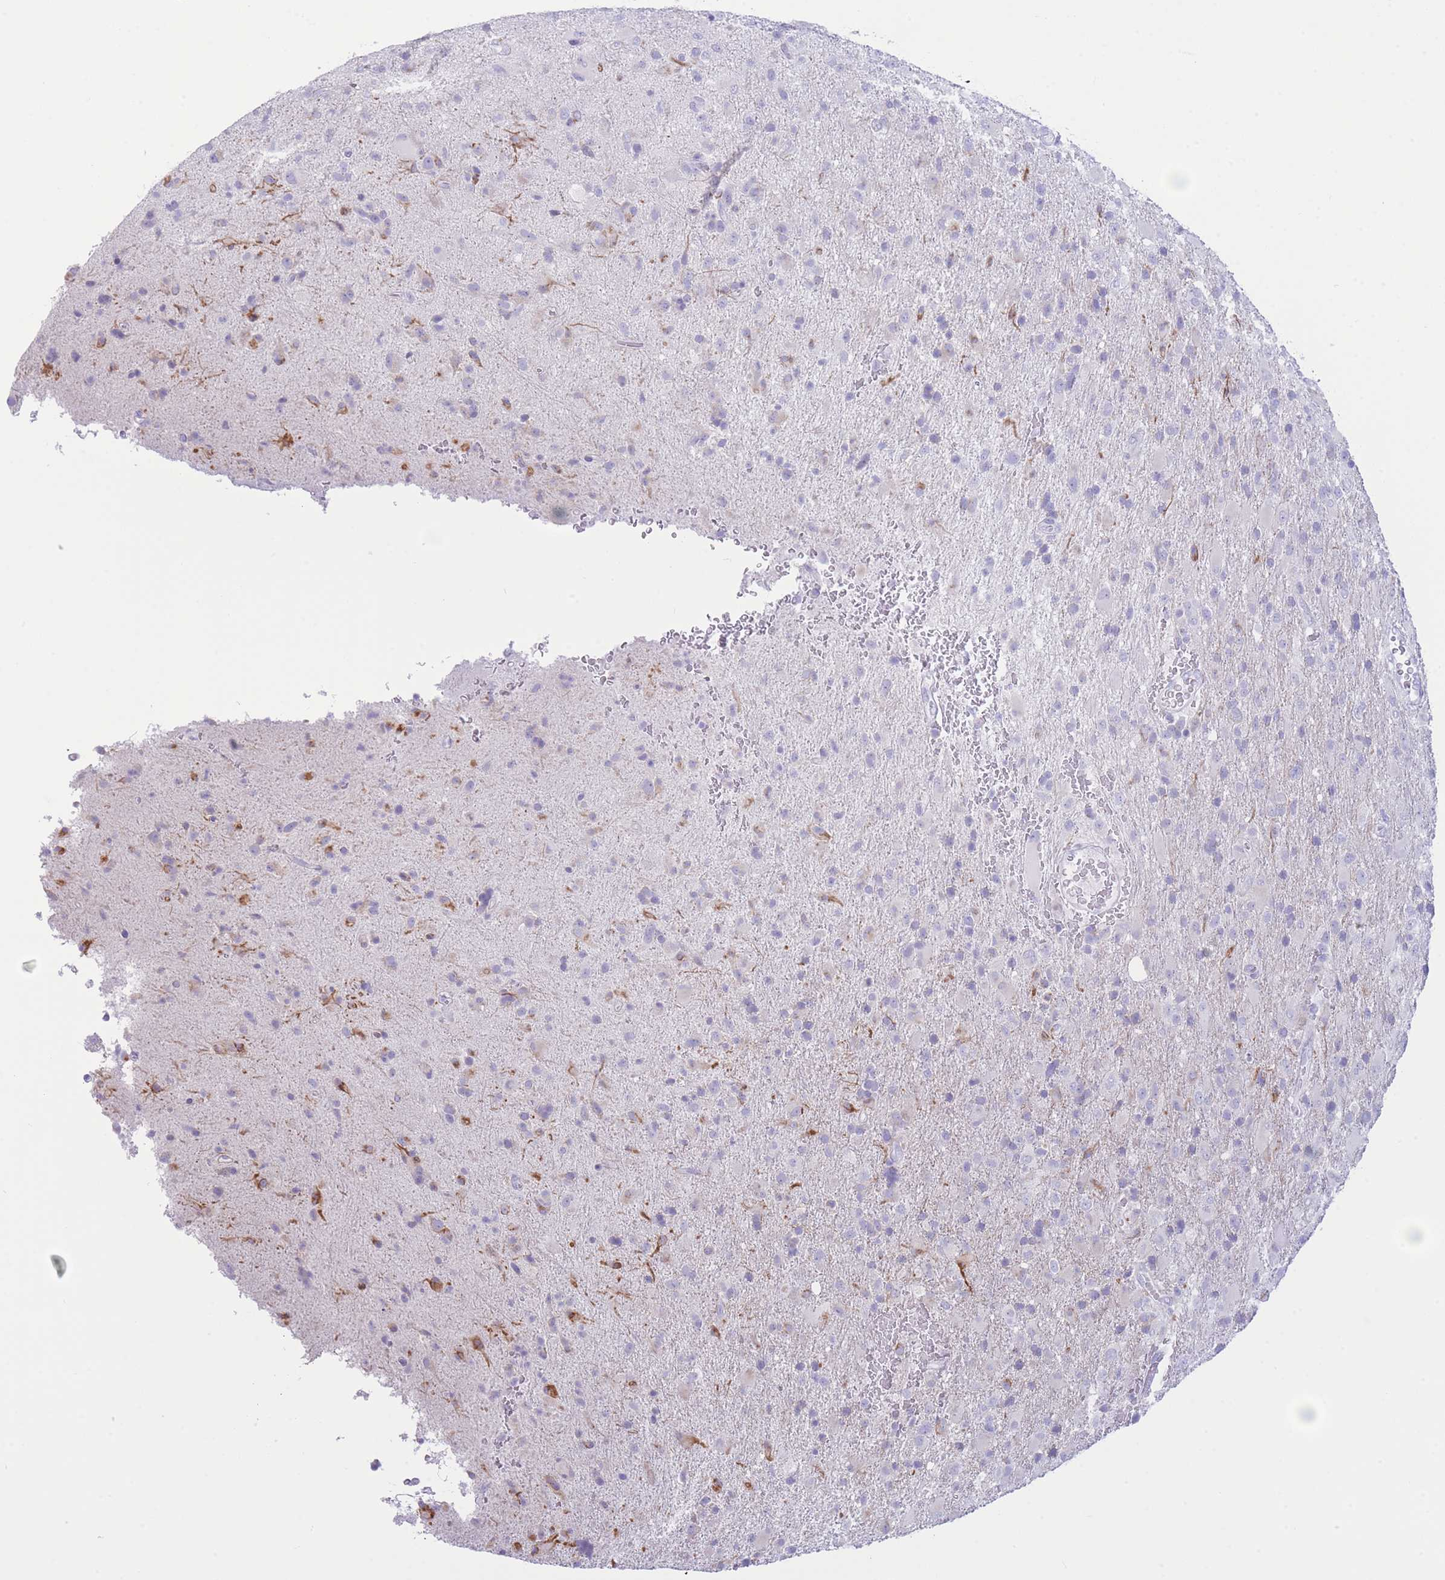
{"staining": {"intensity": "negative", "quantity": "none", "location": "none"}, "tissue": "glioma", "cell_type": "Tumor cells", "image_type": "cancer", "snomed": [{"axis": "morphology", "description": "Glioma, malignant, Low grade"}, {"axis": "topography", "description": "Brain"}], "caption": "Immunohistochemical staining of human glioma reveals no significant positivity in tumor cells. Nuclei are stained in blue.", "gene": "VWA8", "patient": {"sex": "male", "age": 65}}